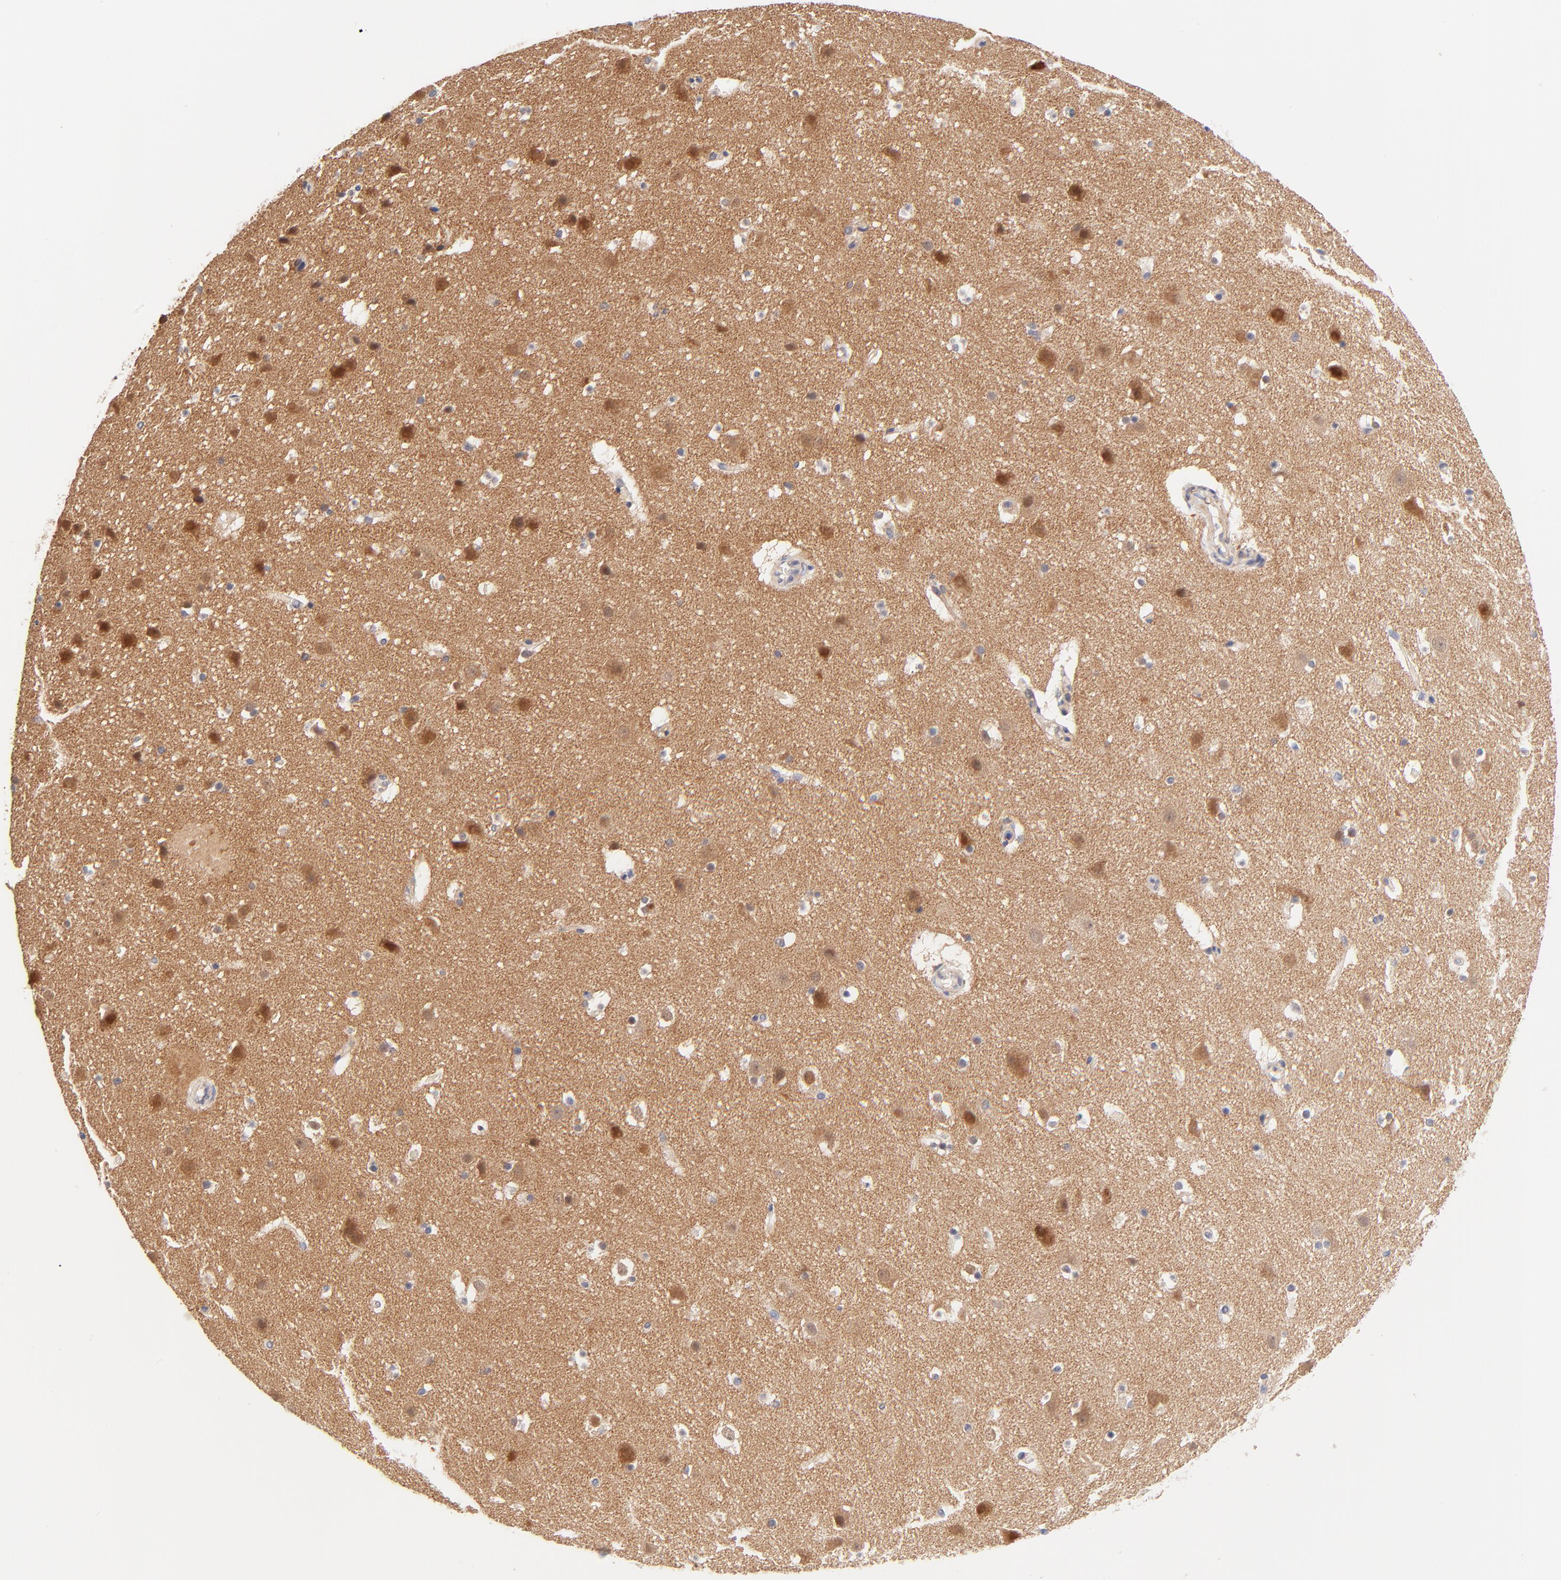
{"staining": {"intensity": "negative", "quantity": "none", "location": "none"}, "tissue": "cerebral cortex", "cell_type": "Endothelial cells", "image_type": "normal", "snomed": [{"axis": "morphology", "description": "Normal tissue, NOS"}, {"axis": "topography", "description": "Cerebral cortex"}], "caption": "The IHC photomicrograph has no significant positivity in endothelial cells of cerebral cortex.", "gene": "TXNL1", "patient": {"sex": "male", "age": 45}}